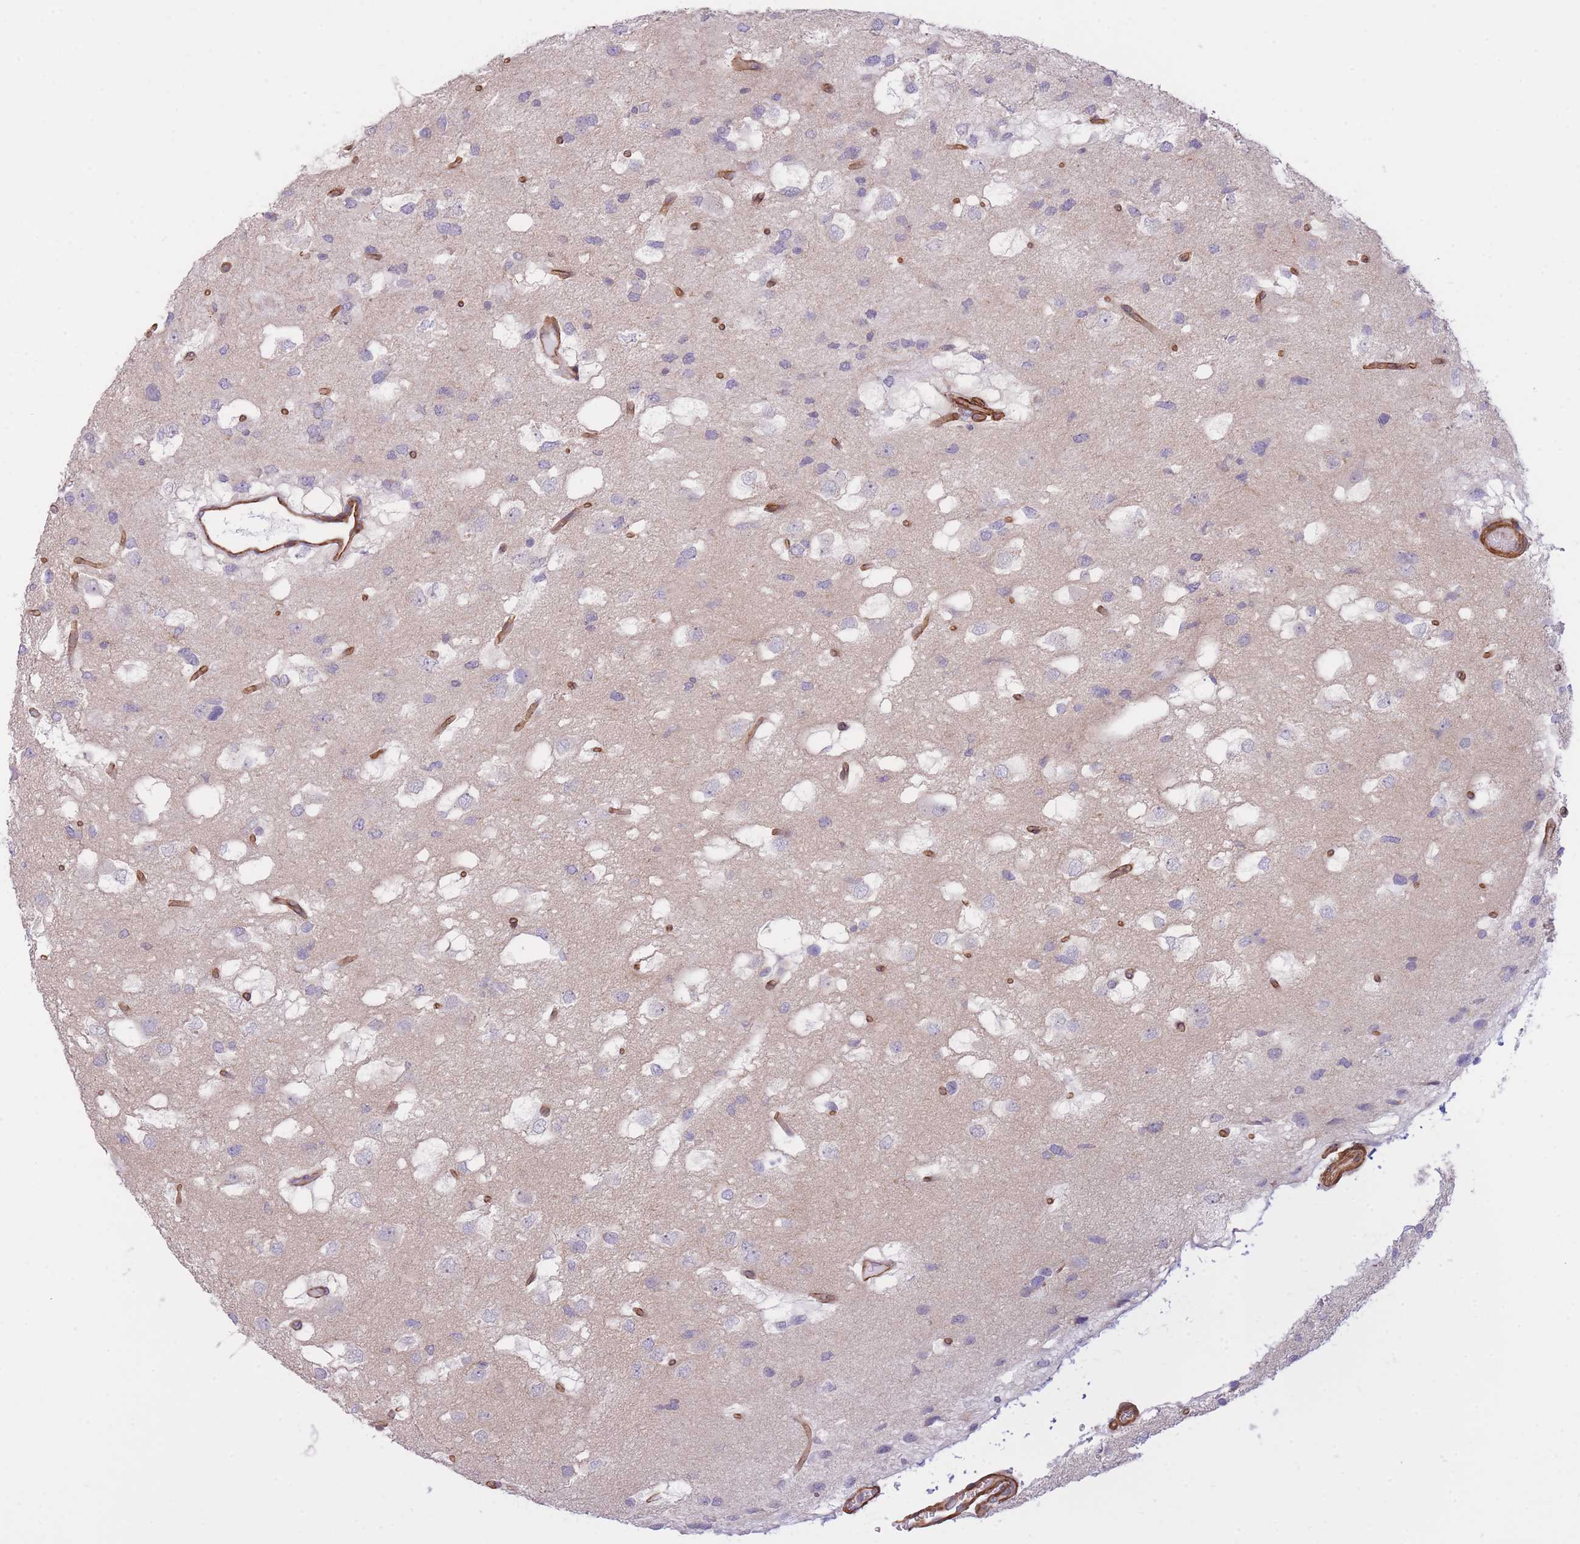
{"staining": {"intensity": "negative", "quantity": "none", "location": "none"}, "tissue": "glioma", "cell_type": "Tumor cells", "image_type": "cancer", "snomed": [{"axis": "morphology", "description": "Glioma, malignant, High grade"}, {"axis": "topography", "description": "Brain"}], "caption": "A micrograph of high-grade glioma (malignant) stained for a protein shows no brown staining in tumor cells. (DAB immunohistochemistry (IHC), high magnification).", "gene": "CDC25B", "patient": {"sex": "male", "age": 53}}